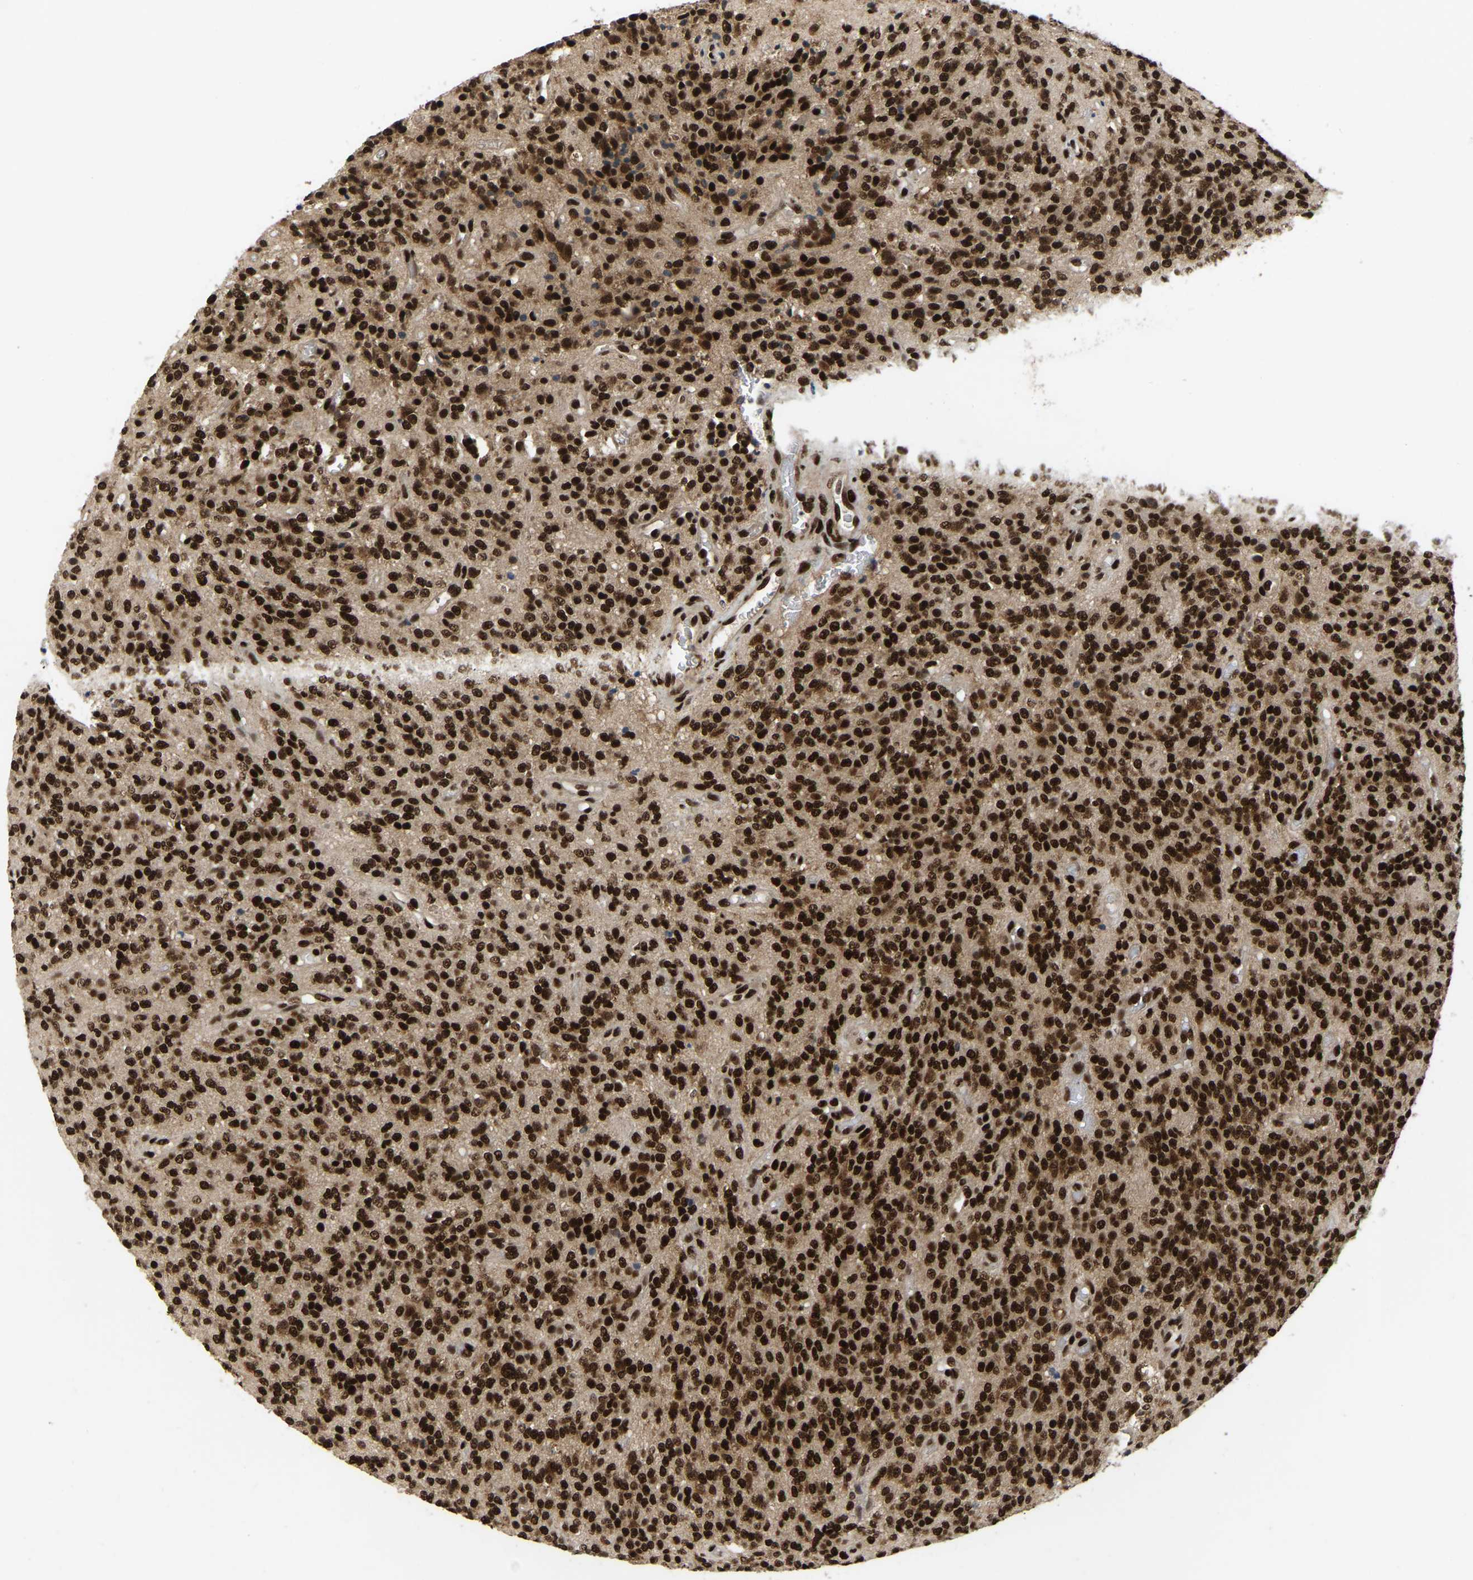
{"staining": {"intensity": "strong", "quantity": ">75%", "location": "nuclear"}, "tissue": "glioma", "cell_type": "Tumor cells", "image_type": "cancer", "snomed": [{"axis": "morphology", "description": "Glioma, malignant, High grade"}, {"axis": "topography", "description": "Brain"}], "caption": "A brown stain highlights strong nuclear expression of a protein in high-grade glioma (malignant) tumor cells. The protein is stained brown, and the nuclei are stained in blue (DAB IHC with brightfield microscopy, high magnification).", "gene": "TBL1XR1", "patient": {"sex": "male", "age": 34}}